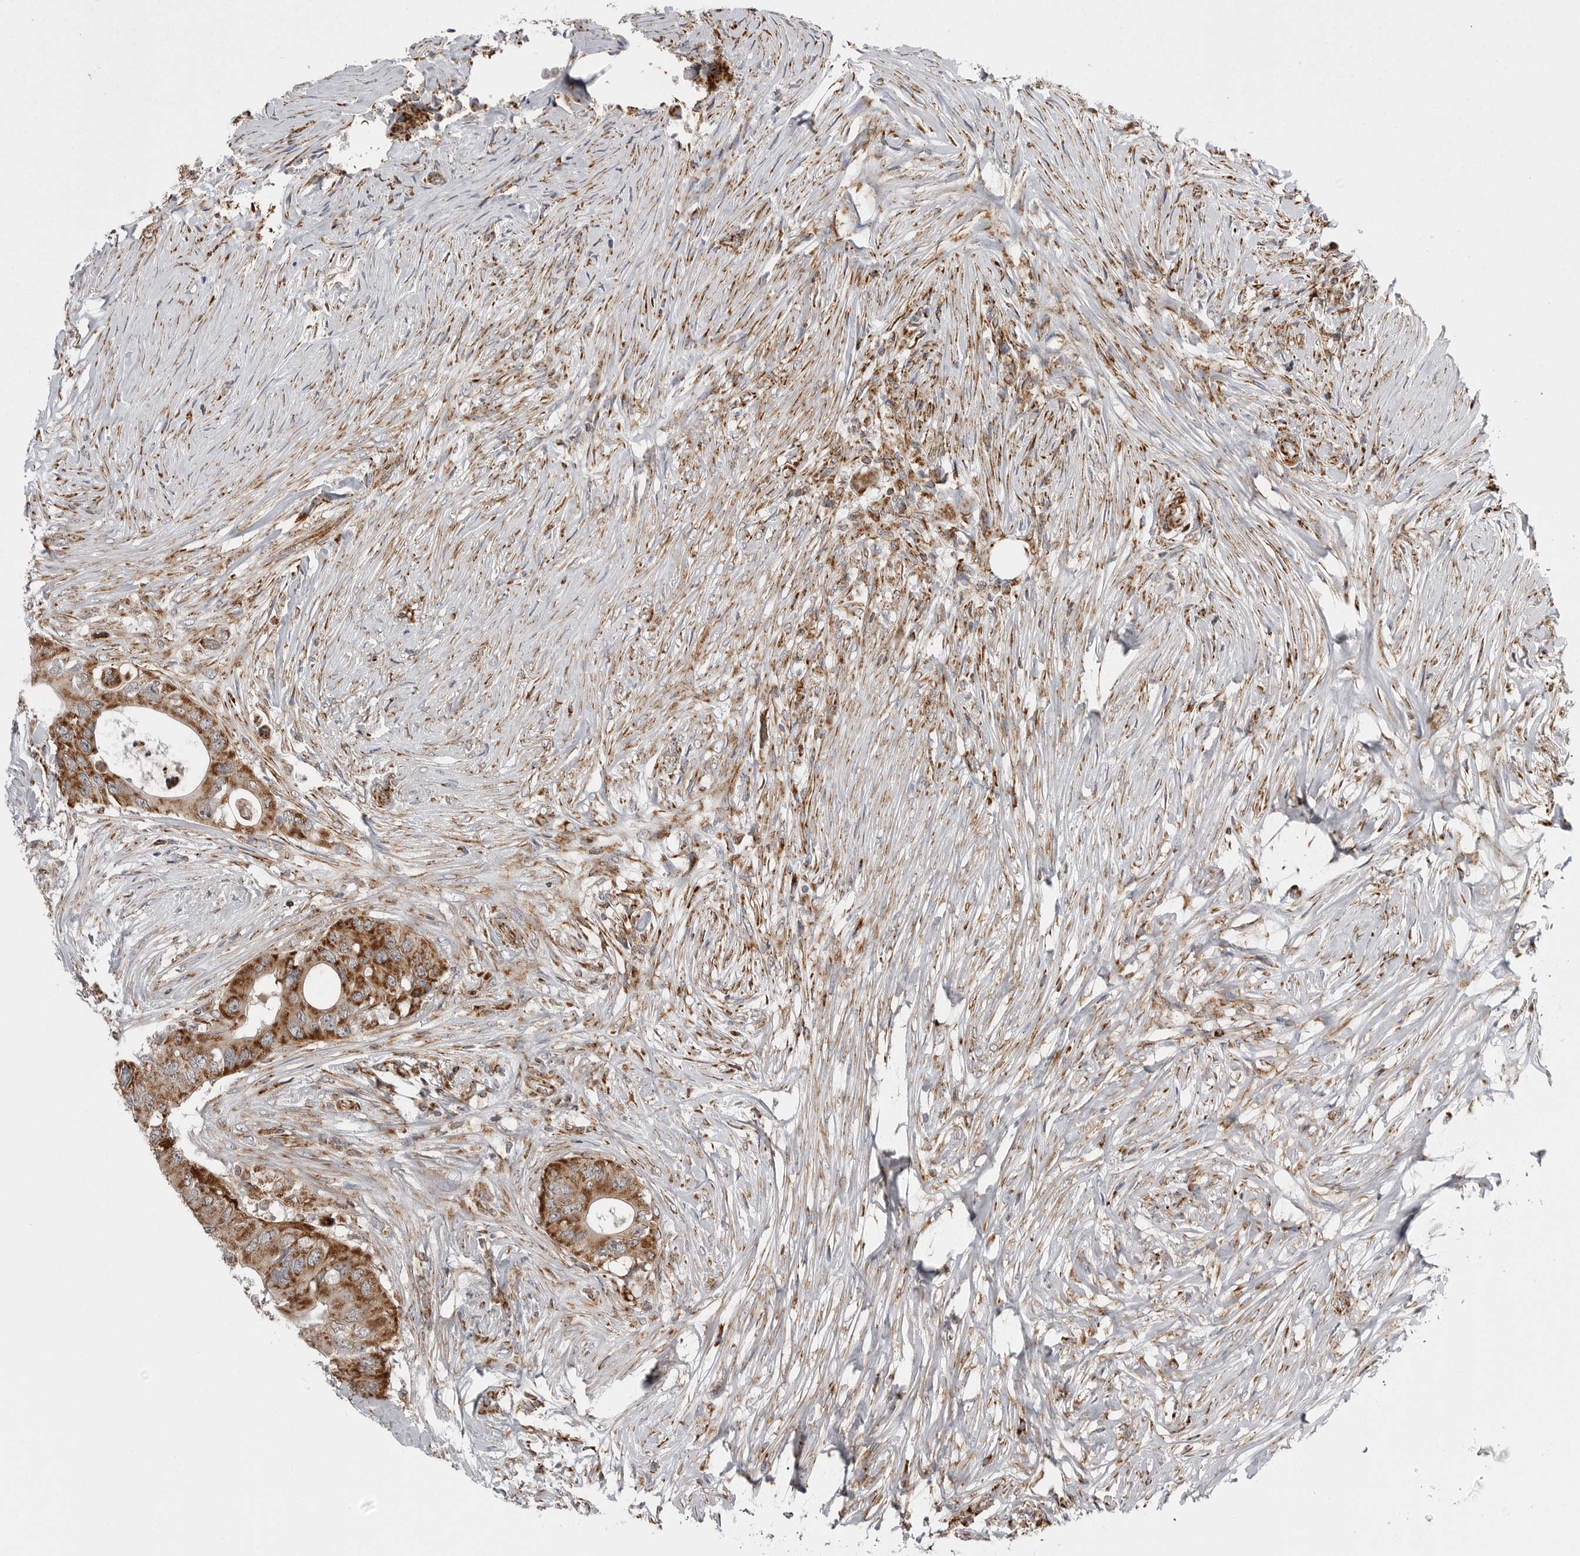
{"staining": {"intensity": "strong", "quantity": ">75%", "location": "cytoplasmic/membranous"}, "tissue": "colorectal cancer", "cell_type": "Tumor cells", "image_type": "cancer", "snomed": [{"axis": "morphology", "description": "Adenocarcinoma, NOS"}, {"axis": "topography", "description": "Colon"}], "caption": "Immunohistochemical staining of human adenocarcinoma (colorectal) exhibits high levels of strong cytoplasmic/membranous expression in about >75% of tumor cells. Using DAB (brown) and hematoxylin (blue) stains, captured at high magnification using brightfield microscopy.", "gene": "FH", "patient": {"sex": "male", "age": 71}}